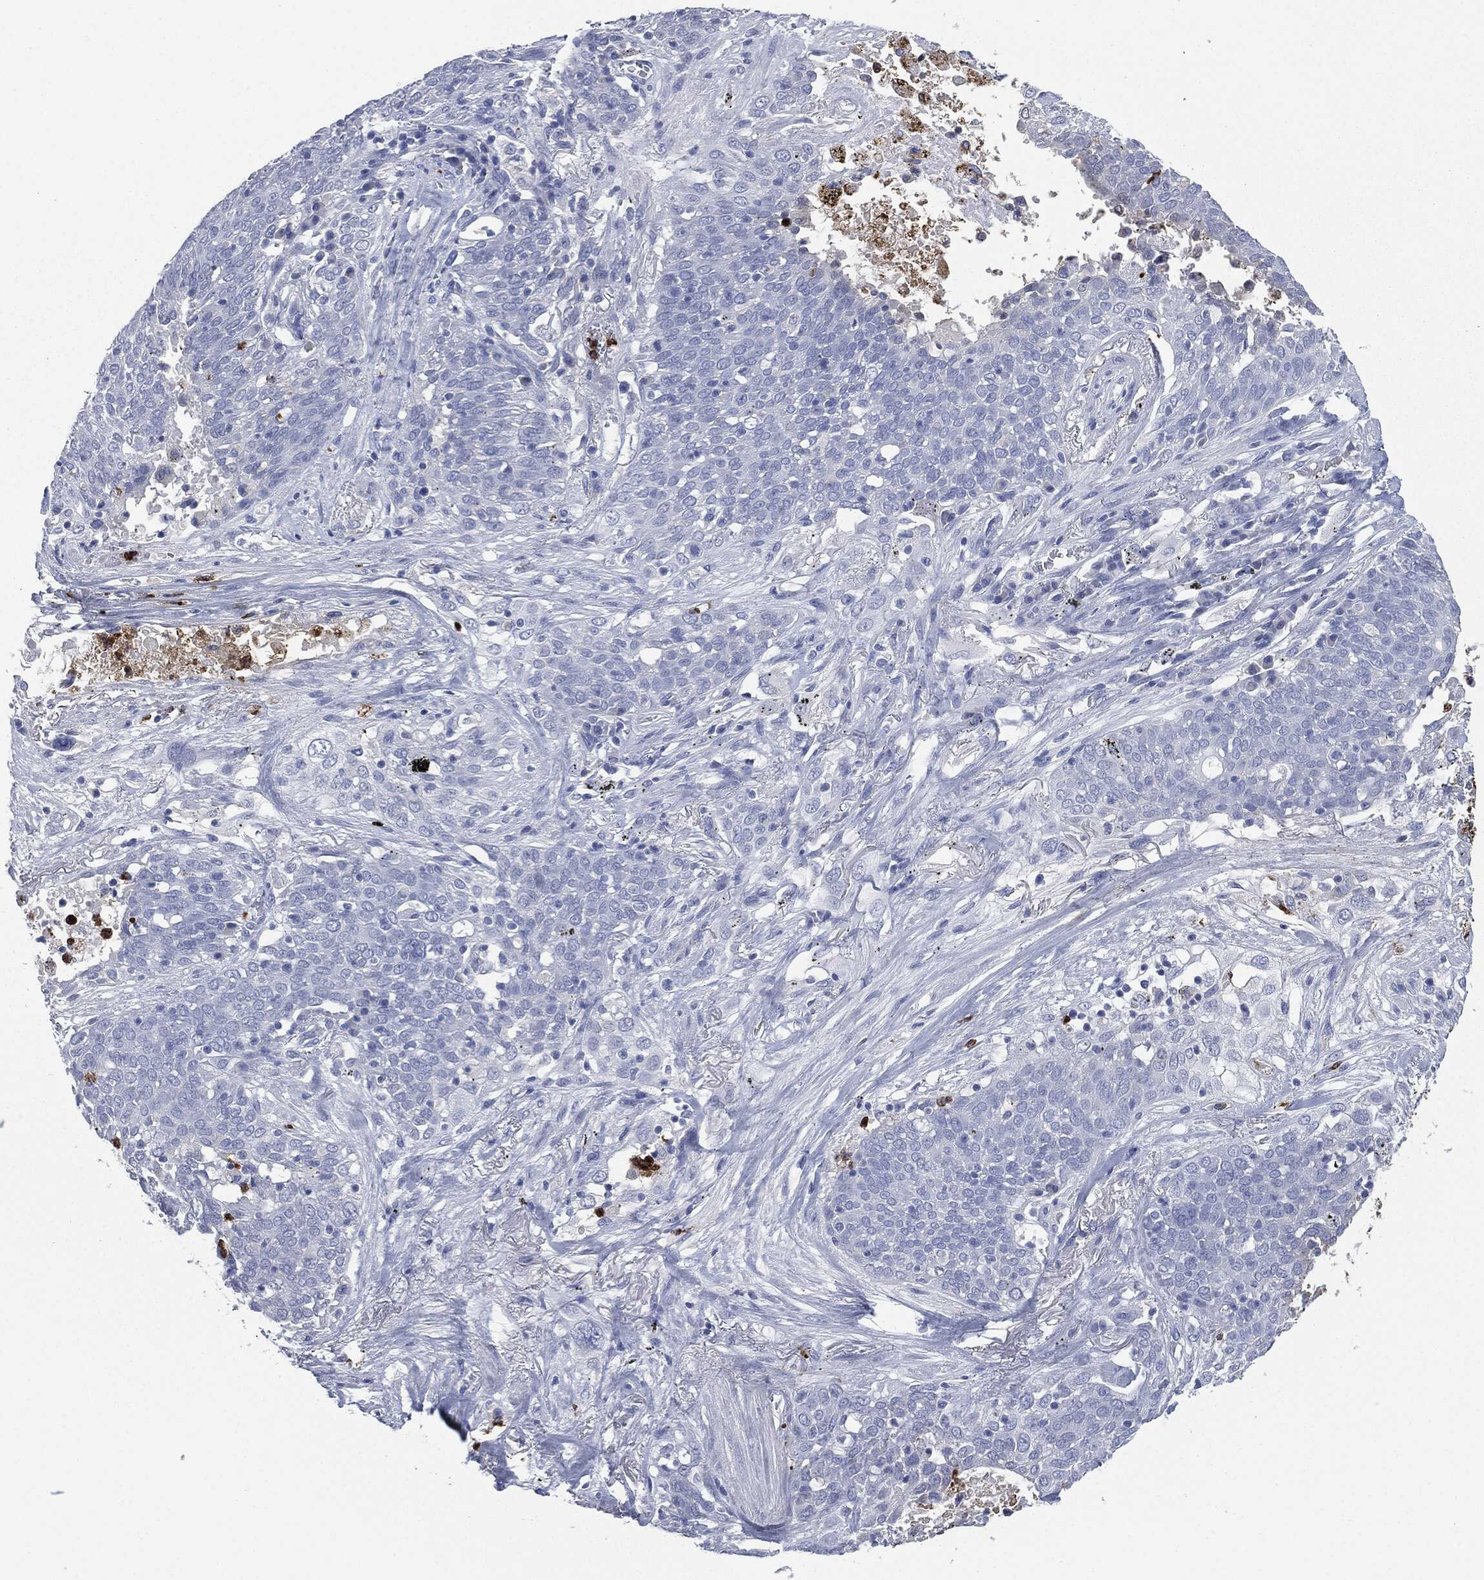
{"staining": {"intensity": "negative", "quantity": "none", "location": "none"}, "tissue": "lung cancer", "cell_type": "Tumor cells", "image_type": "cancer", "snomed": [{"axis": "morphology", "description": "Squamous cell carcinoma, NOS"}, {"axis": "topography", "description": "Lung"}], "caption": "IHC of human lung squamous cell carcinoma displays no staining in tumor cells.", "gene": "CEACAM8", "patient": {"sex": "male", "age": 82}}